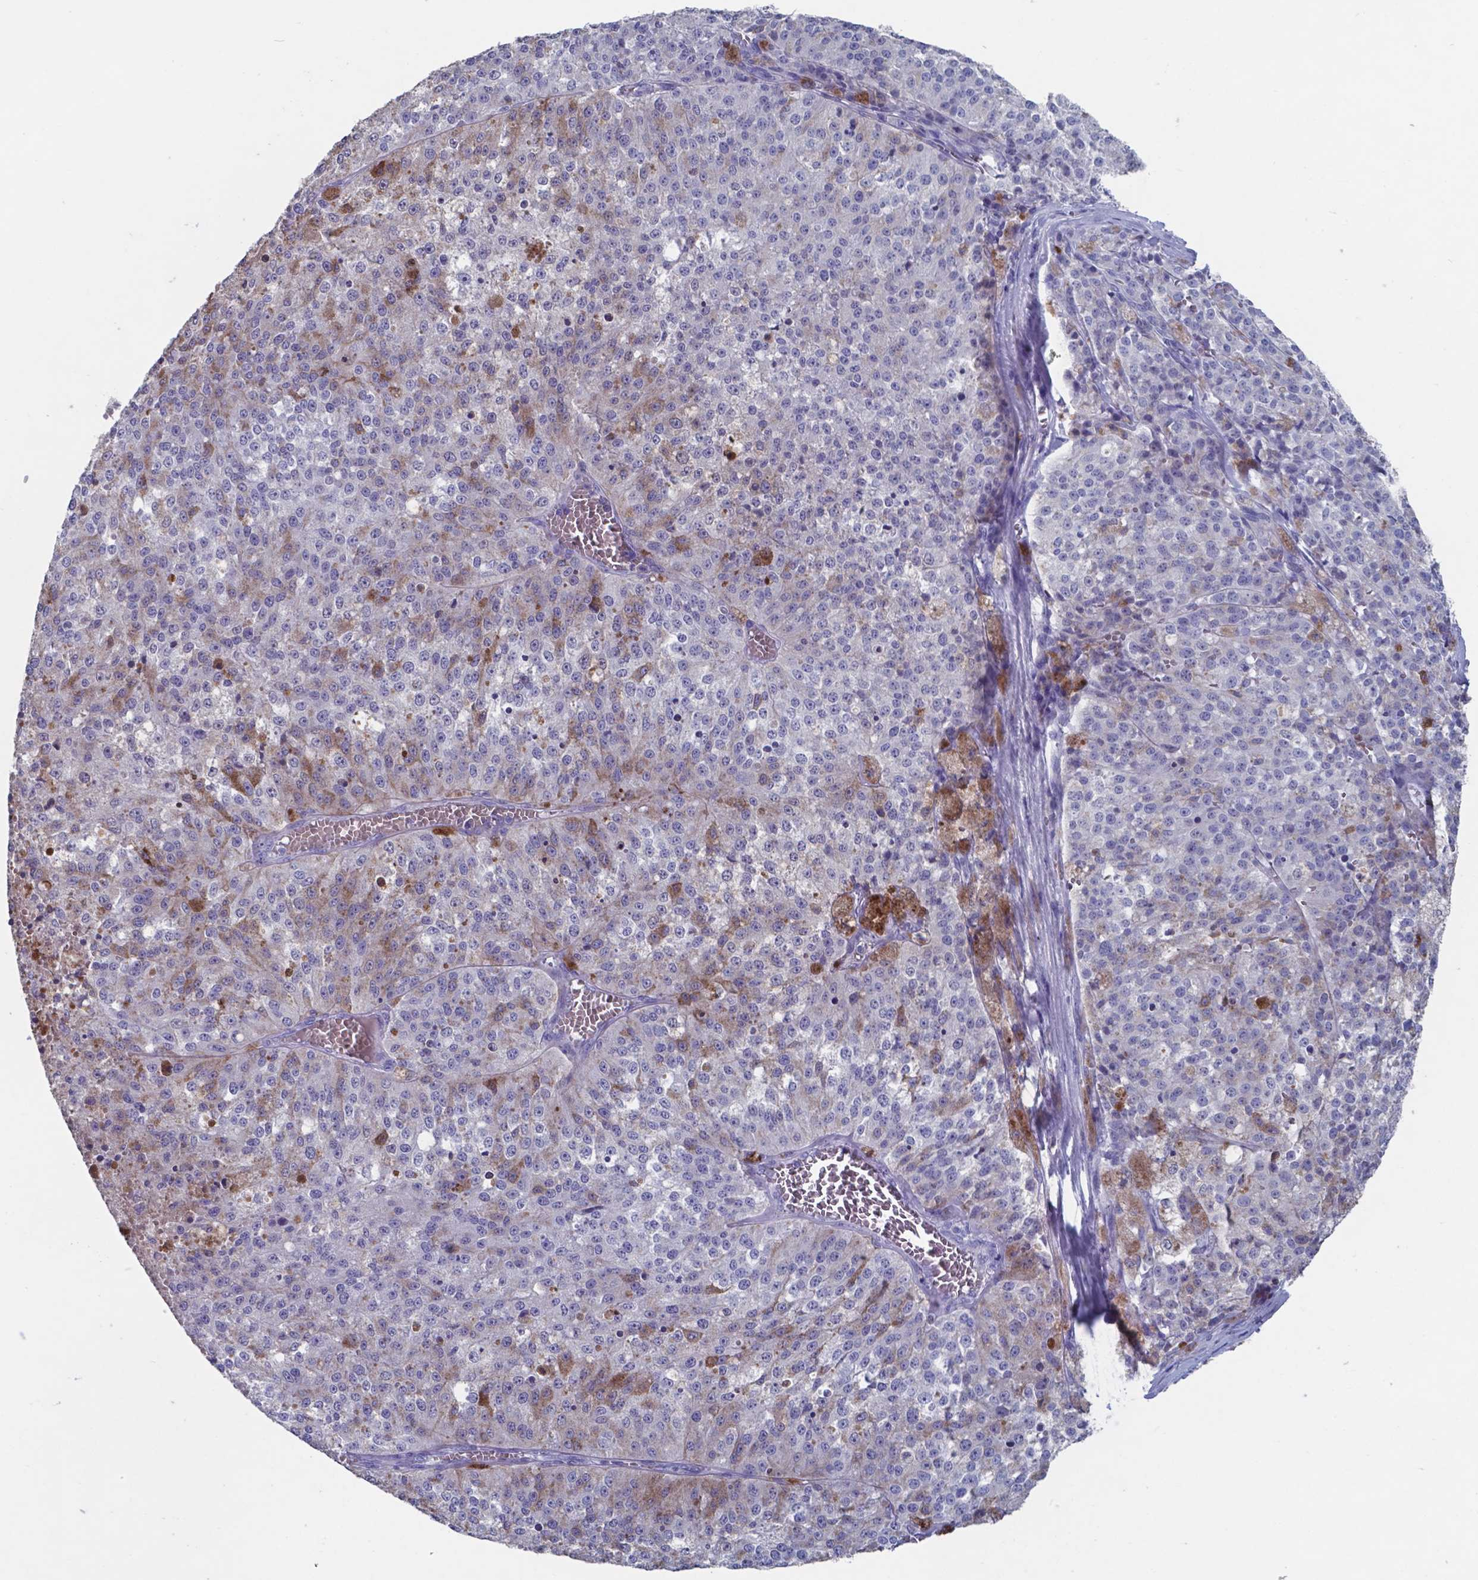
{"staining": {"intensity": "weak", "quantity": "<25%", "location": "cytoplasmic/membranous"}, "tissue": "melanoma", "cell_type": "Tumor cells", "image_type": "cancer", "snomed": [{"axis": "morphology", "description": "Malignant melanoma, Metastatic site"}, {"axis": "topography", "description": "Lymph node"}], "caption": "Micrograph shows no significant protein expression in tumor cells of melanoma.", "gene": "TTR", "patient": {"sex": "female", "age": 64}}